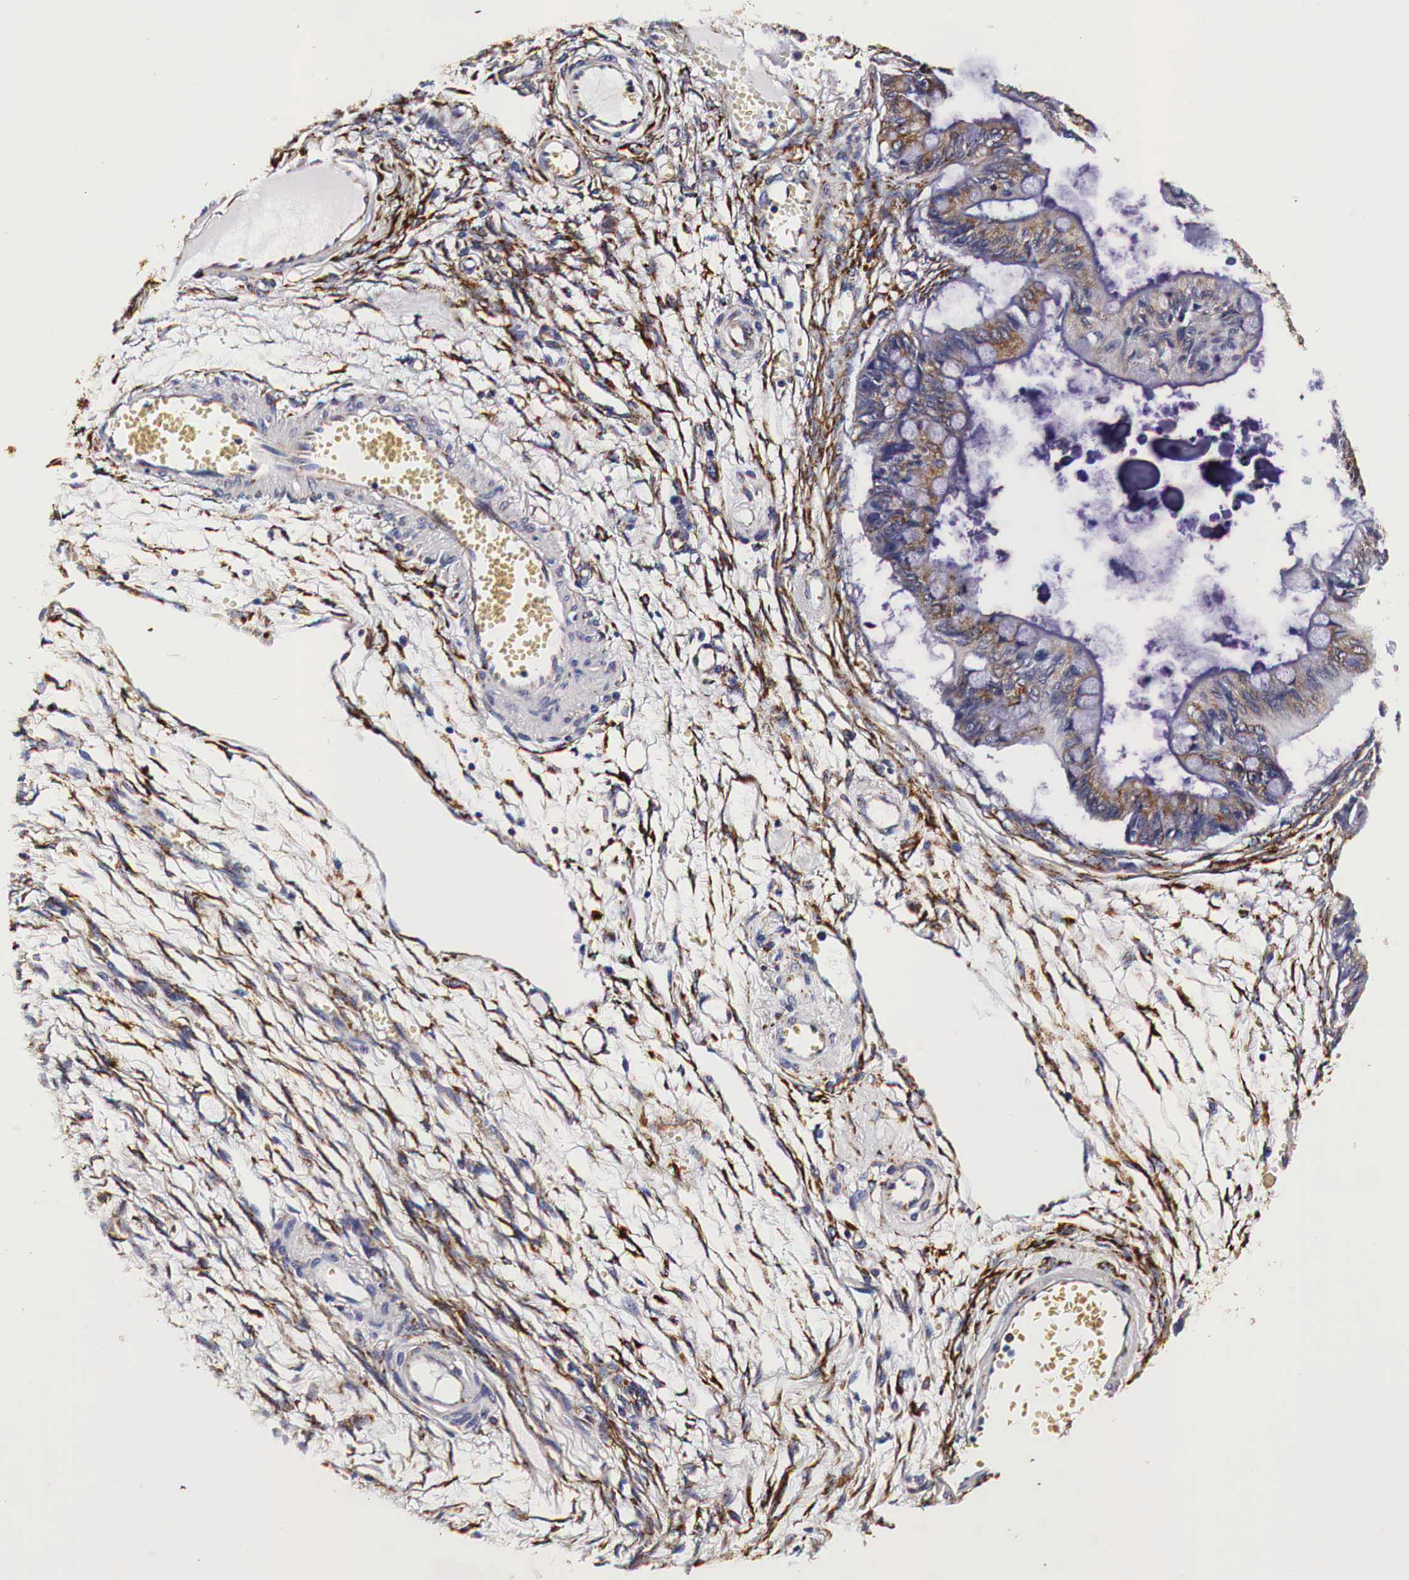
{"staining": {"intensity": "weak", "quantity": "25%-75%", "location": "cytoplasmic/membranous"}, "tissue": "ovarian cancer", "cell_type": "Tumor cells", "image_type": "cancer", "snomed": [{"axis": "morphology", "description": "Cystadenocarcinoma, mucinous, NOS"}, {"axis": "topography", "description": "Ovary"}], "caption": "The micrograph displays immunohistochemical staining of mucinous cystadenocarcinoma (ovarian). There is weak cytoplasmic/membranous expression is present in about 25%-75% of tumor cells.", "gene": "CKAP4", "patient": {"sex": "female", "age": 57}}